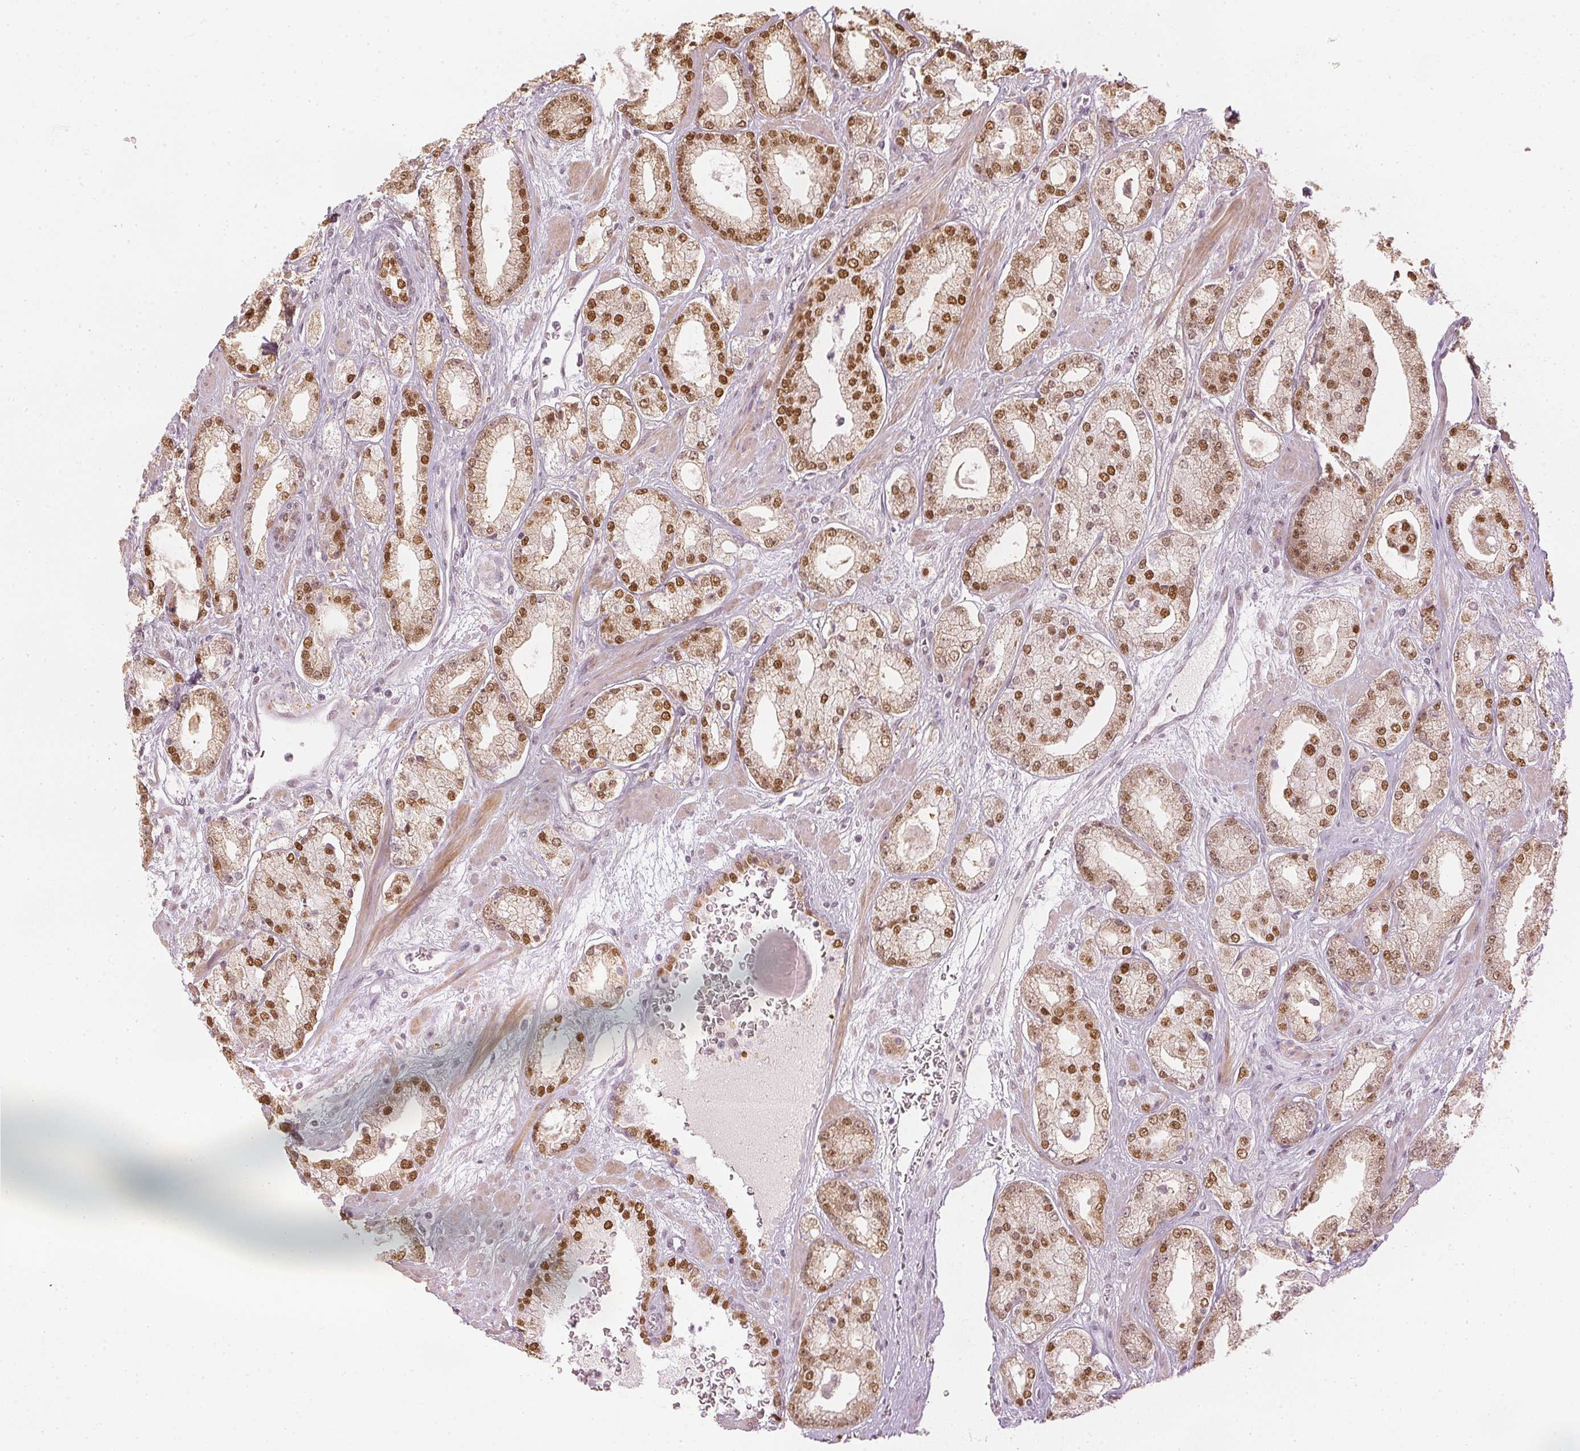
{"staining": {"intensity": "moderate", "quantity": ">75%", "location": "nuclear"}, "tissue": "prostate cancer", "cell_type": "Tumor cells", "image_type": "cancer", "snomed": [{"axis": "morphology", "description": "Adenocarcinoma, High grade"}, {"axis": "topography", "description": "Prostate"}], "caption": "Protein expression analysis of prostate adenocarcinoma (high-grade) displays moderate nuclear positivity in approximately >75% of tumor cells. (DAB (3,3'-diaminobenzidine) IHC, brown staining for protein, blue staining for nuclei).", "gene": "SLC39A3", "patient": {"sex": "male", "age": 64}}